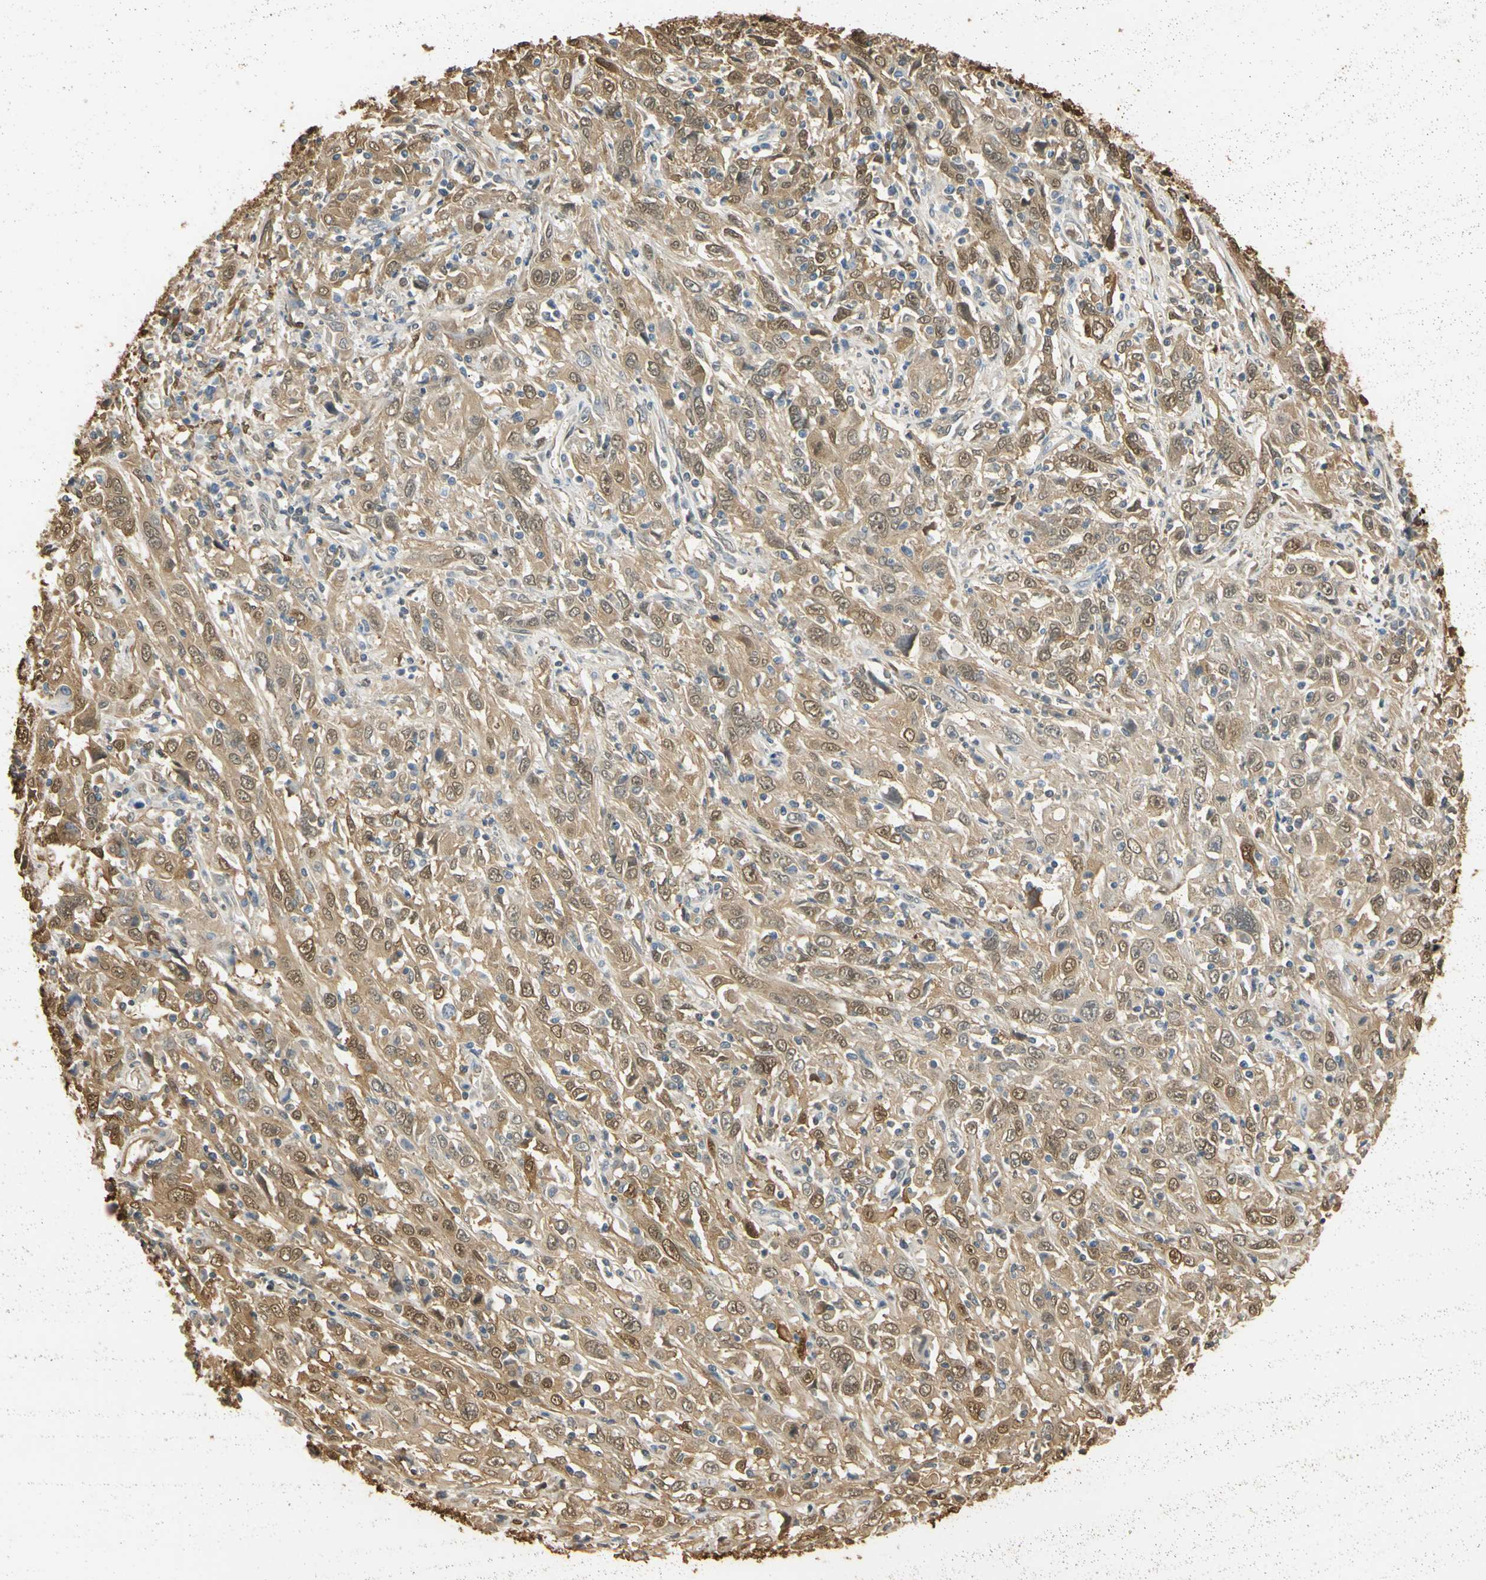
{"staining": {"intensity": "moderate", "quantity": ">75%", "location": "cytoplasmic/membranous,nuclear"}, "tissue": "cervical cancer", "cell_type": "Tumor cells", "image_type": "cancer", "snomed": [{"axis": "morphology", "description": "Squamous cell carcinoma, NOS"}, {"axis": "topography", "description": "Cervix"}], "caption": "A photomicrograph of cervical squamous cell carcinoma stained for a protein reveals moderate cytoplasmic/membranous and nuclear brown staining in tumor cells.", "gene": "S100A6", "patient": {"sex": "female", "age": 46}}